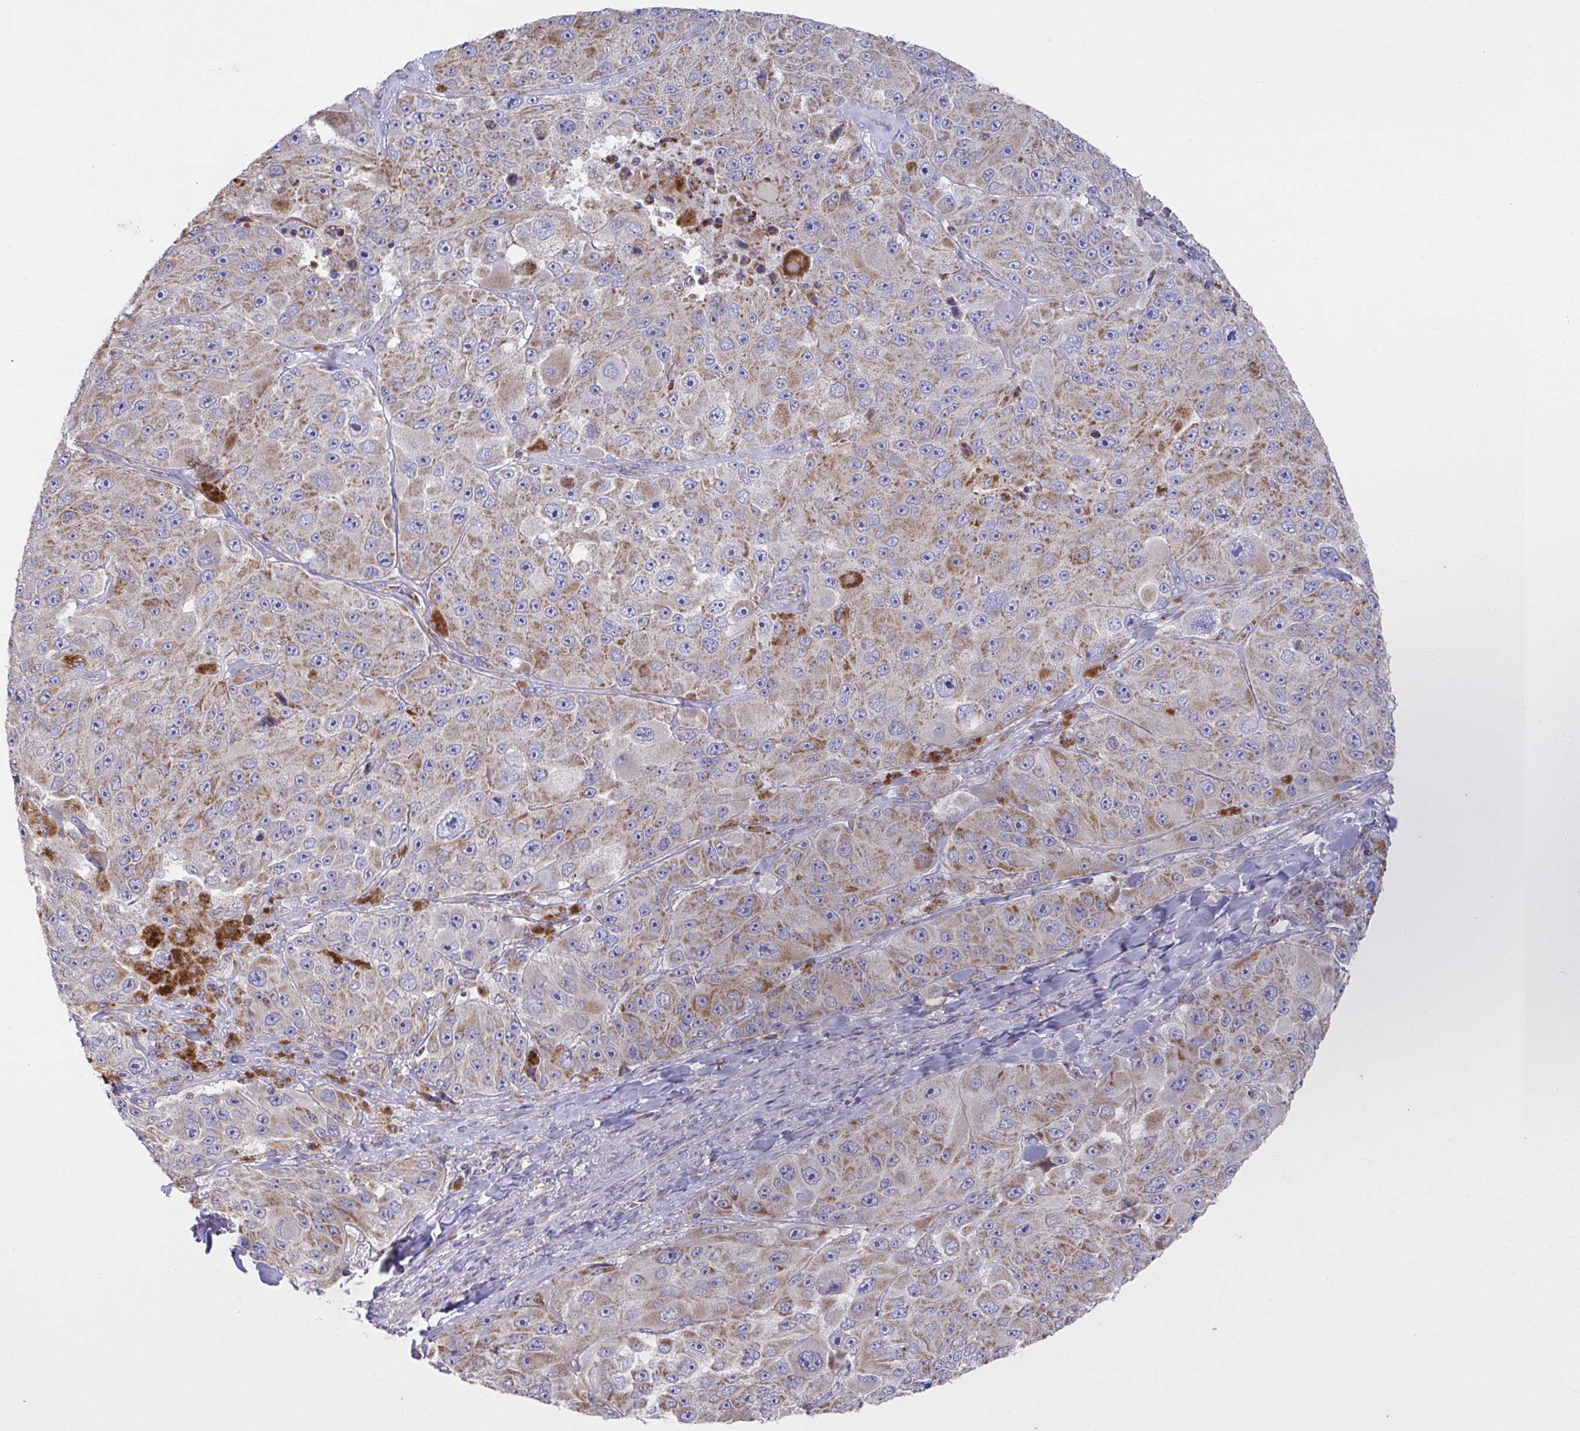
{"staining": {"intensity": "moderate", "quantity": ">75%", "location": "cytoplasmic/membranous"}, "tissue": "melanoma", "cell_type": "Tumor cells", "image_type": "cancer", "snomed": [{"axis": "morphology", "description": "Malignant melanoma, Metastatic site"}, {"axis": "topography", "description": "Lymph node"}], "caption": "Tumor cells demonstrate moderate cytoplasmic/membranous positivity in about >75% of cells in malignant melanoma (metastatic site).", "gene": "NDUFA7", "patient": {"sex": "male", "age": 62}}